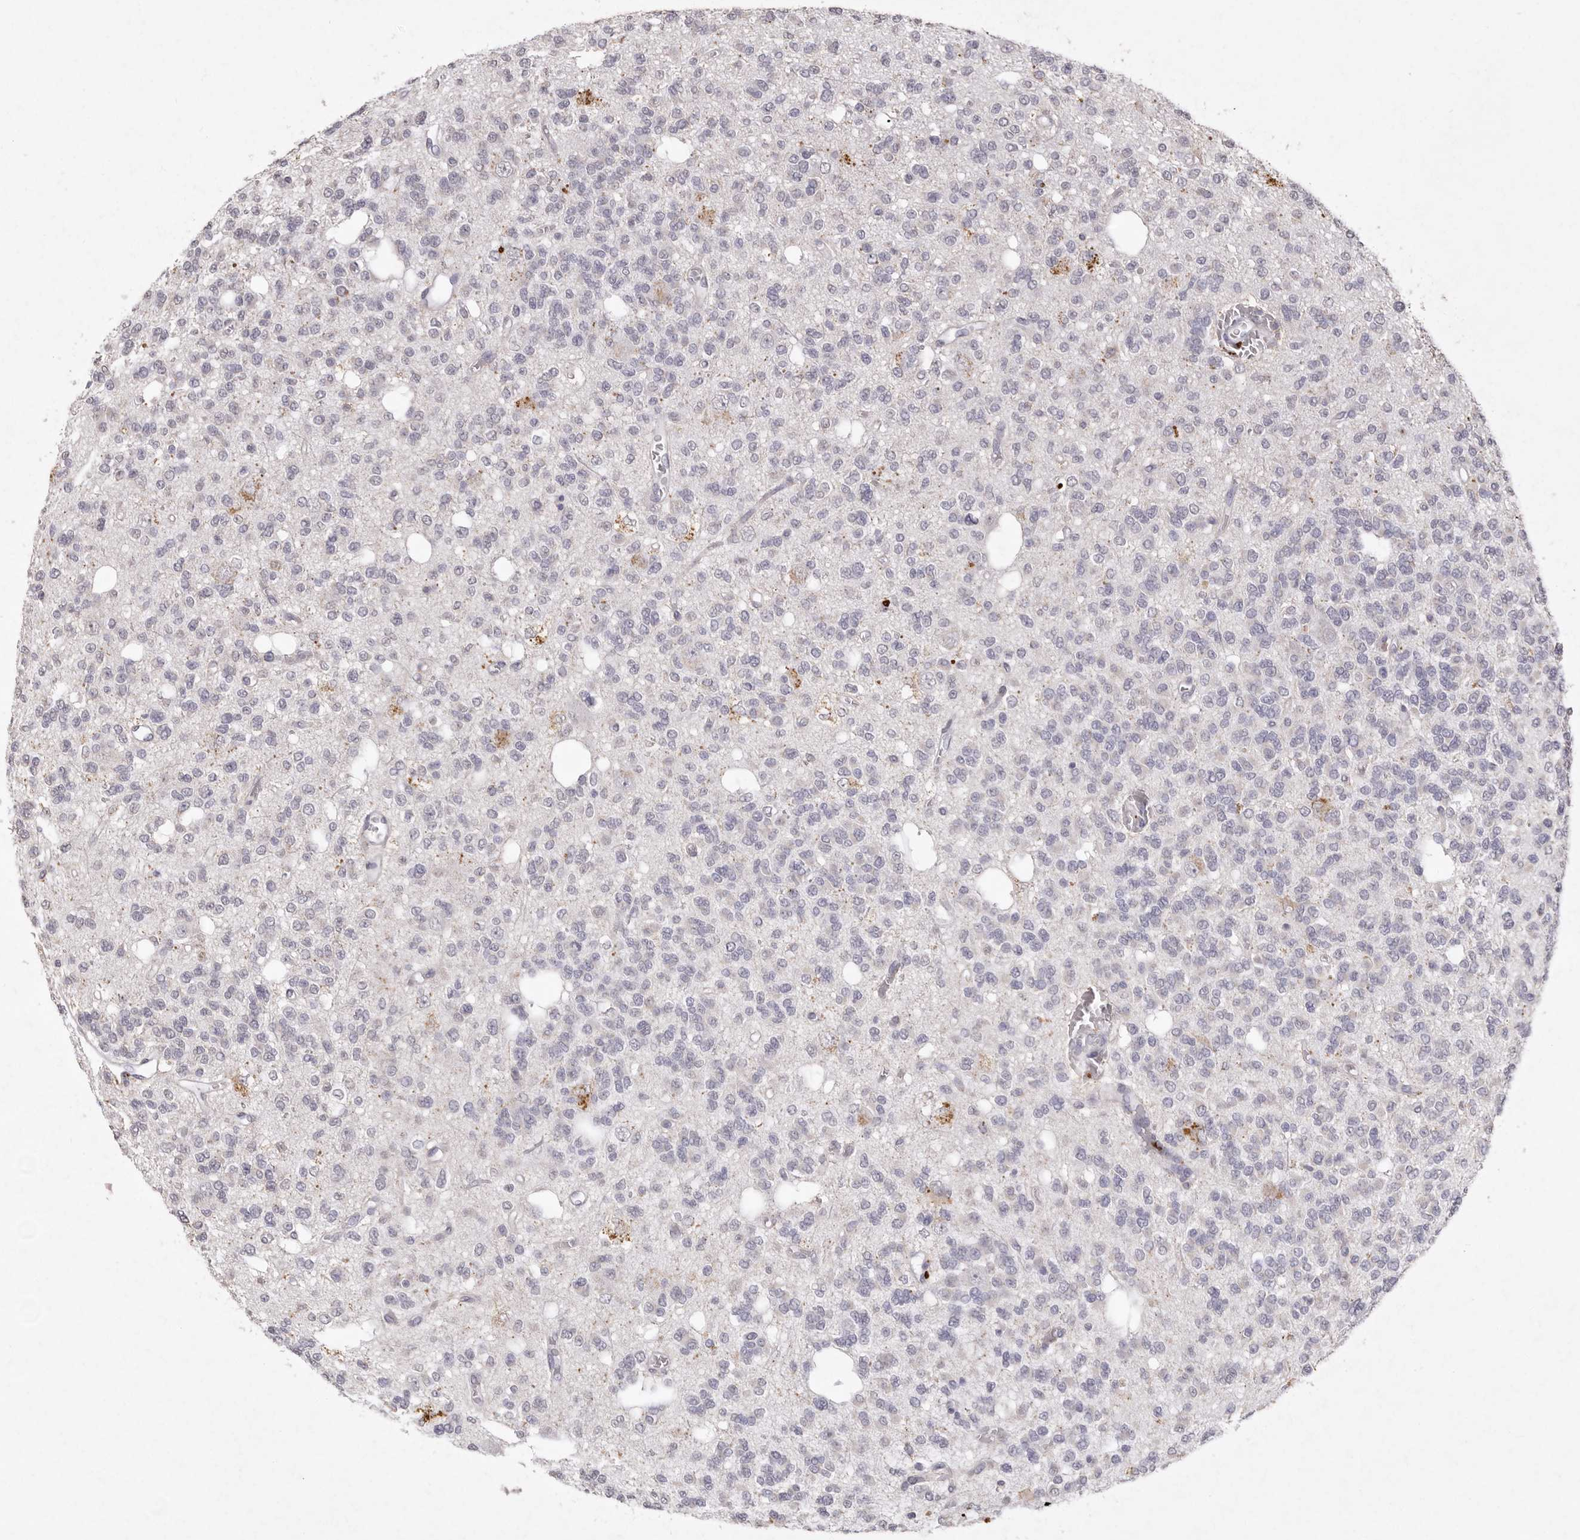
{"staining": {"intensity": "negative", "quantity": "none", "location": "none"}, "tissue": "glioma", "cell_type": "Tumor cells", "image_type": "cancer", "snomed": [{"axis": "morphology", "description": "Glioma, malignant, Low grade"}, {"axis": "topography", "description": "Brain"}], "caption": "This is a image of immunohistochemistry (IHC) staining of glioma, which shows no staining in tumor cells.", "gene": "FAM185A", "patient": {"sex": "male", "age": 38}}